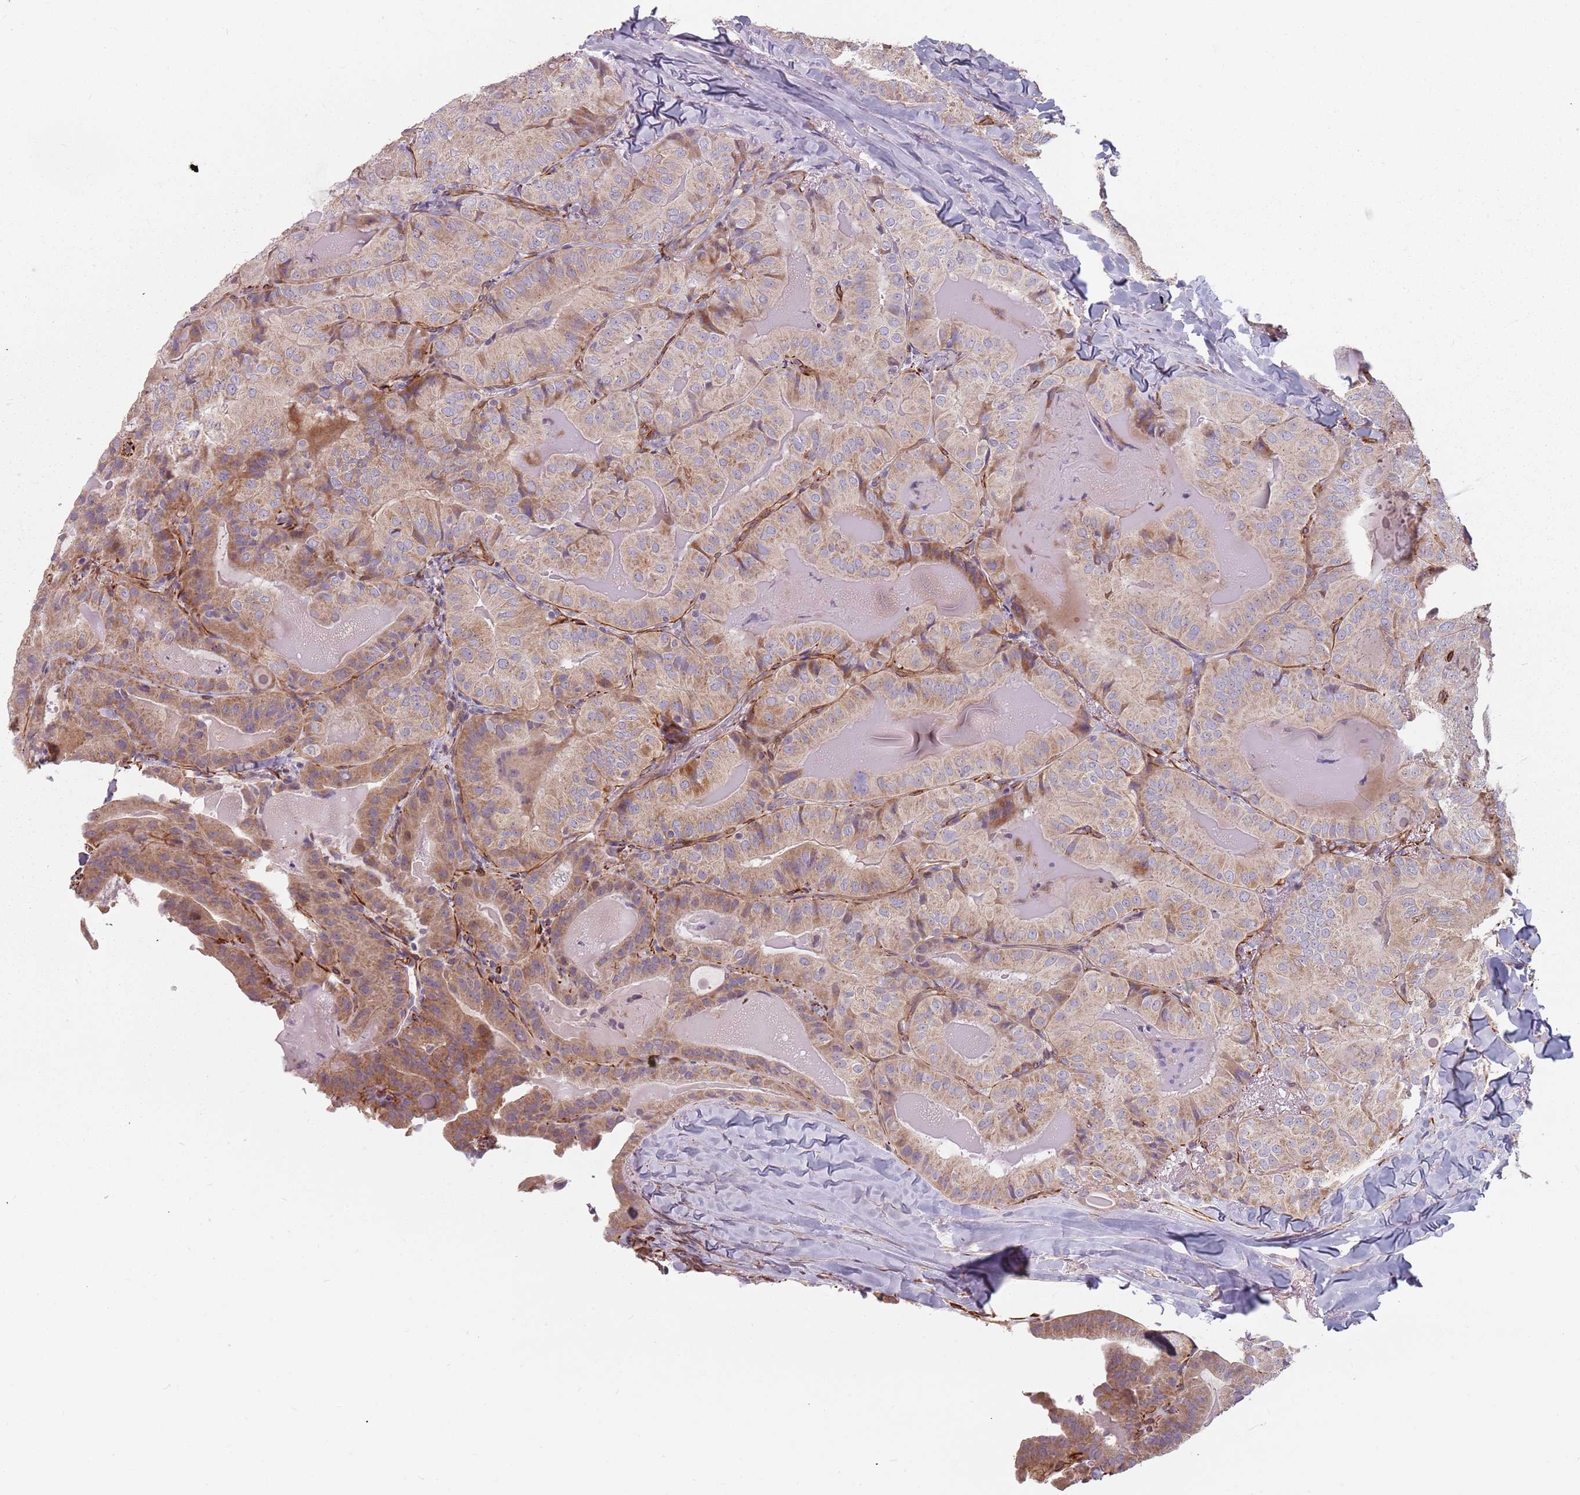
{"staining": {"intensity": "moderate", "quantity": "25%-75%", "location": "cytoplasmic/membranous"}, "tissue": "thyroid cancer", "cell_type": "Tumor cells", "image_type": "cancer", "snomed": [{"axis": "morphology", "description": "Papillary adenocarcinoma, NOS"}, {"axis": "topography", "description": "Thyroid gland"}], "caption": "Brown immunohistochemical staining in thyroid papillary adenocarcinoma exhibits moderate cytoplasmic/membranous positivity in approximately 25%-75% of tumor cells.", "gene": "GAS2L3", "patient": {"sex": "female", "age": 68}}